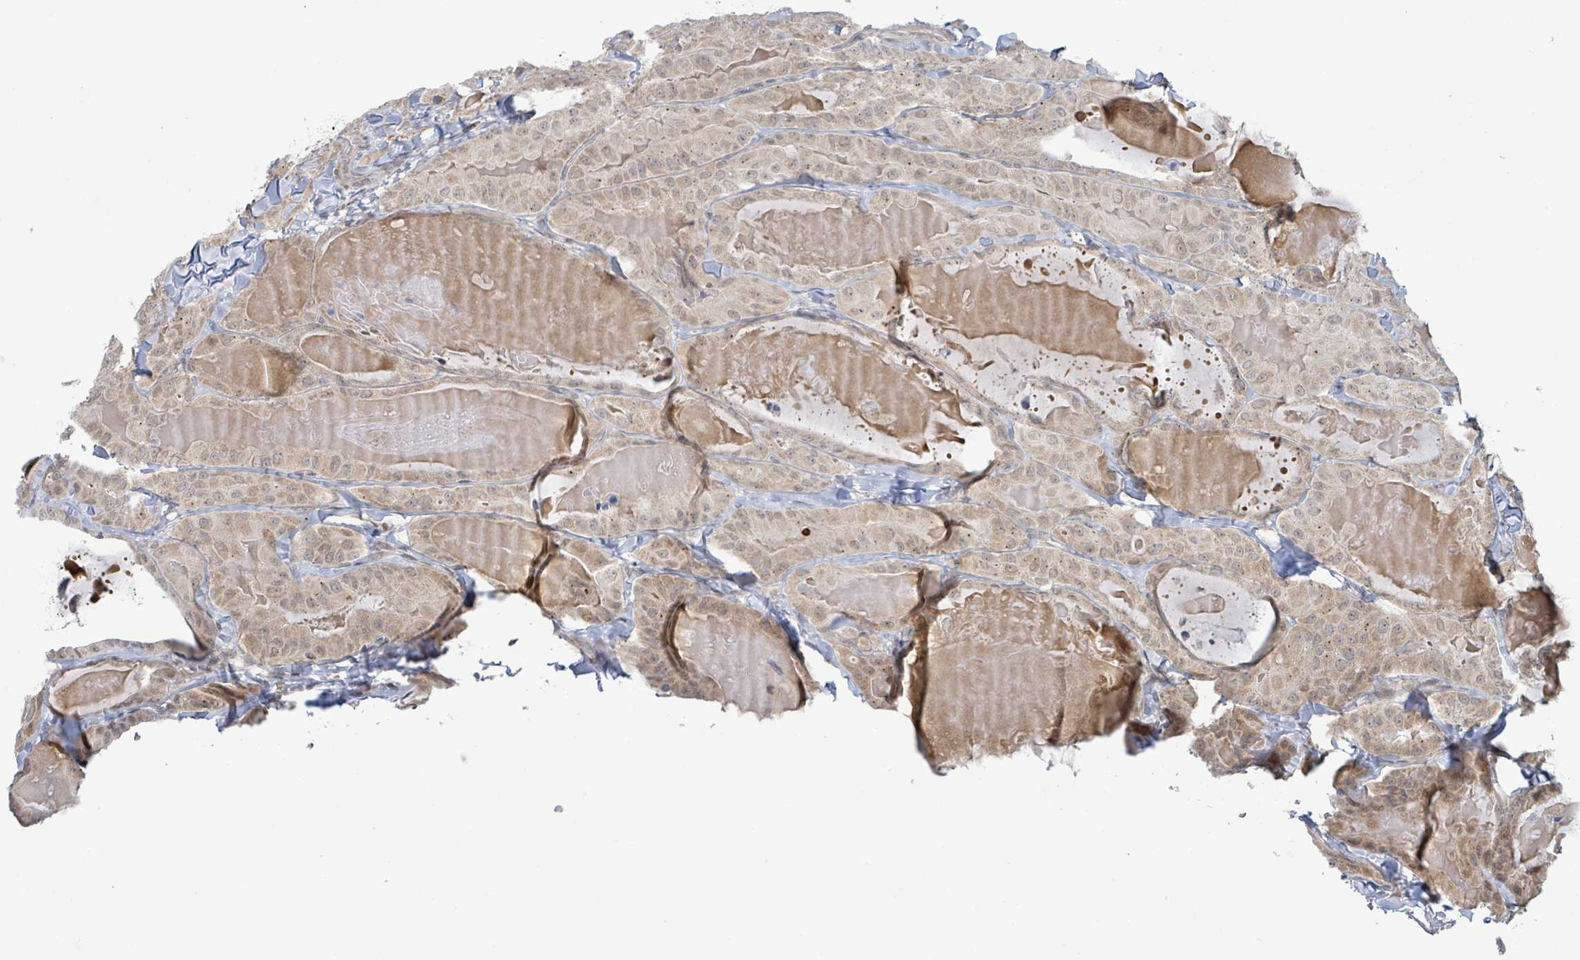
{"staining": {"intensity": "weak", "quantity": "<25%", "location": "nuclear"}, "tissue": "thyroid cancer", "cell_type": "Tumor cells", "image_type": "cancer", "snomed": [{"axis": "morphology", "description": "Papillary adenocarcinoma, NOS"}, {"axis": "topography", "description": "Thyroid gland"}], "caption": "The image exhibits no staining of tumor cells in papillary adenocarcinoma (thyroid).", "gene": "SBF2", "patient": {"sex": "female", "age": 68}}